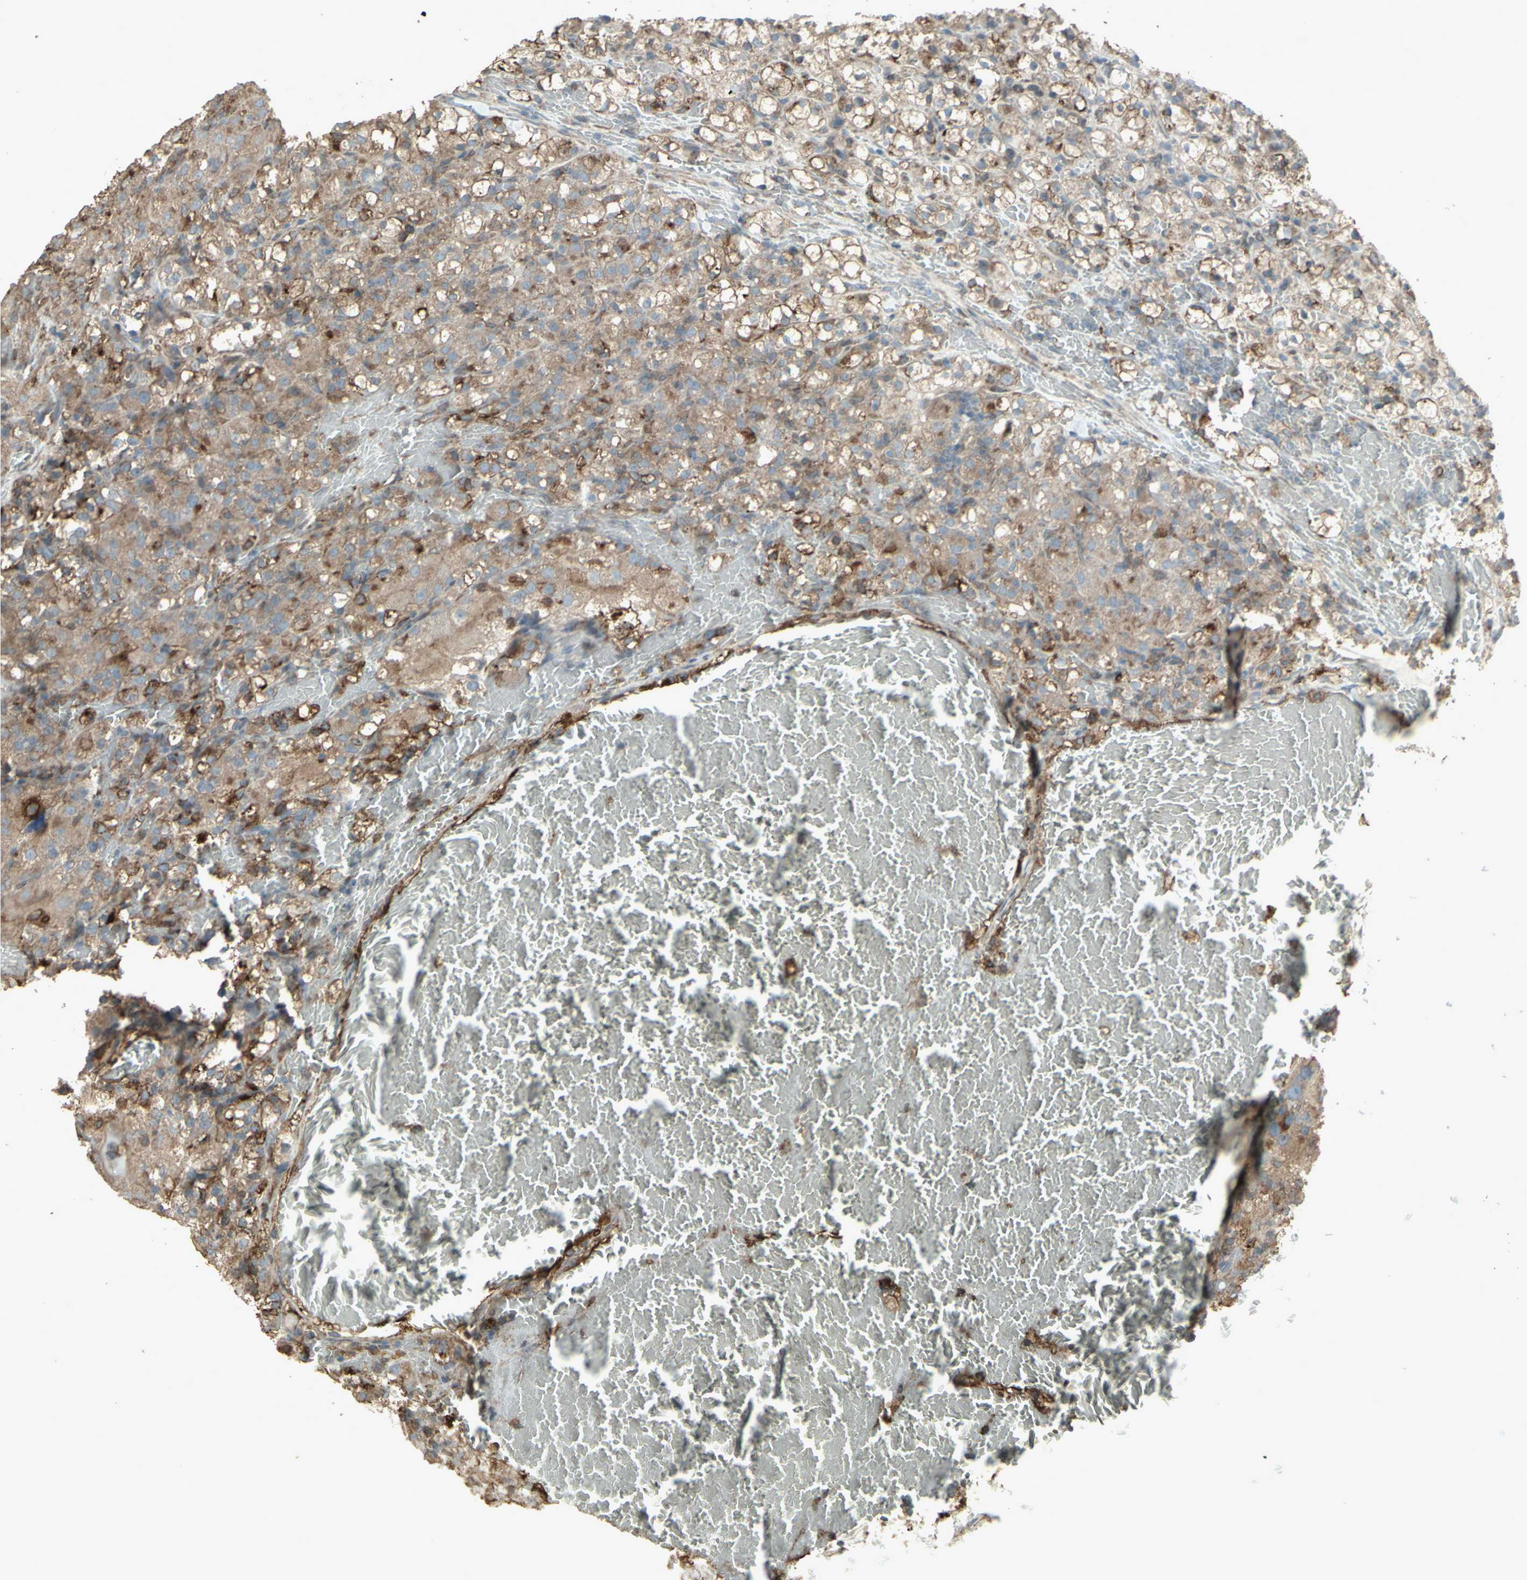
{"staining": {"intensity": "moderate", "quantity": ">75%", "location": "cytoplasmic/membranous"}, "tissue": "renal cancer", "cell_type": "Tumor cells", "image_type": "cancer", "snomed": [{"axis": "morphology", "description": "Adenocarcinoma, NOS"}, {"axis": "topography", "description": "Kidney"}], "caption": "About >75% of tumor cells in renal cancer (adenocarcinoma) demonstrate moderate cytoplasmic/membranous protein expression as visualized by brown immunohistochemical staining.", "gene": "SMO", "patient": {"sex": "male", "age": 61}}